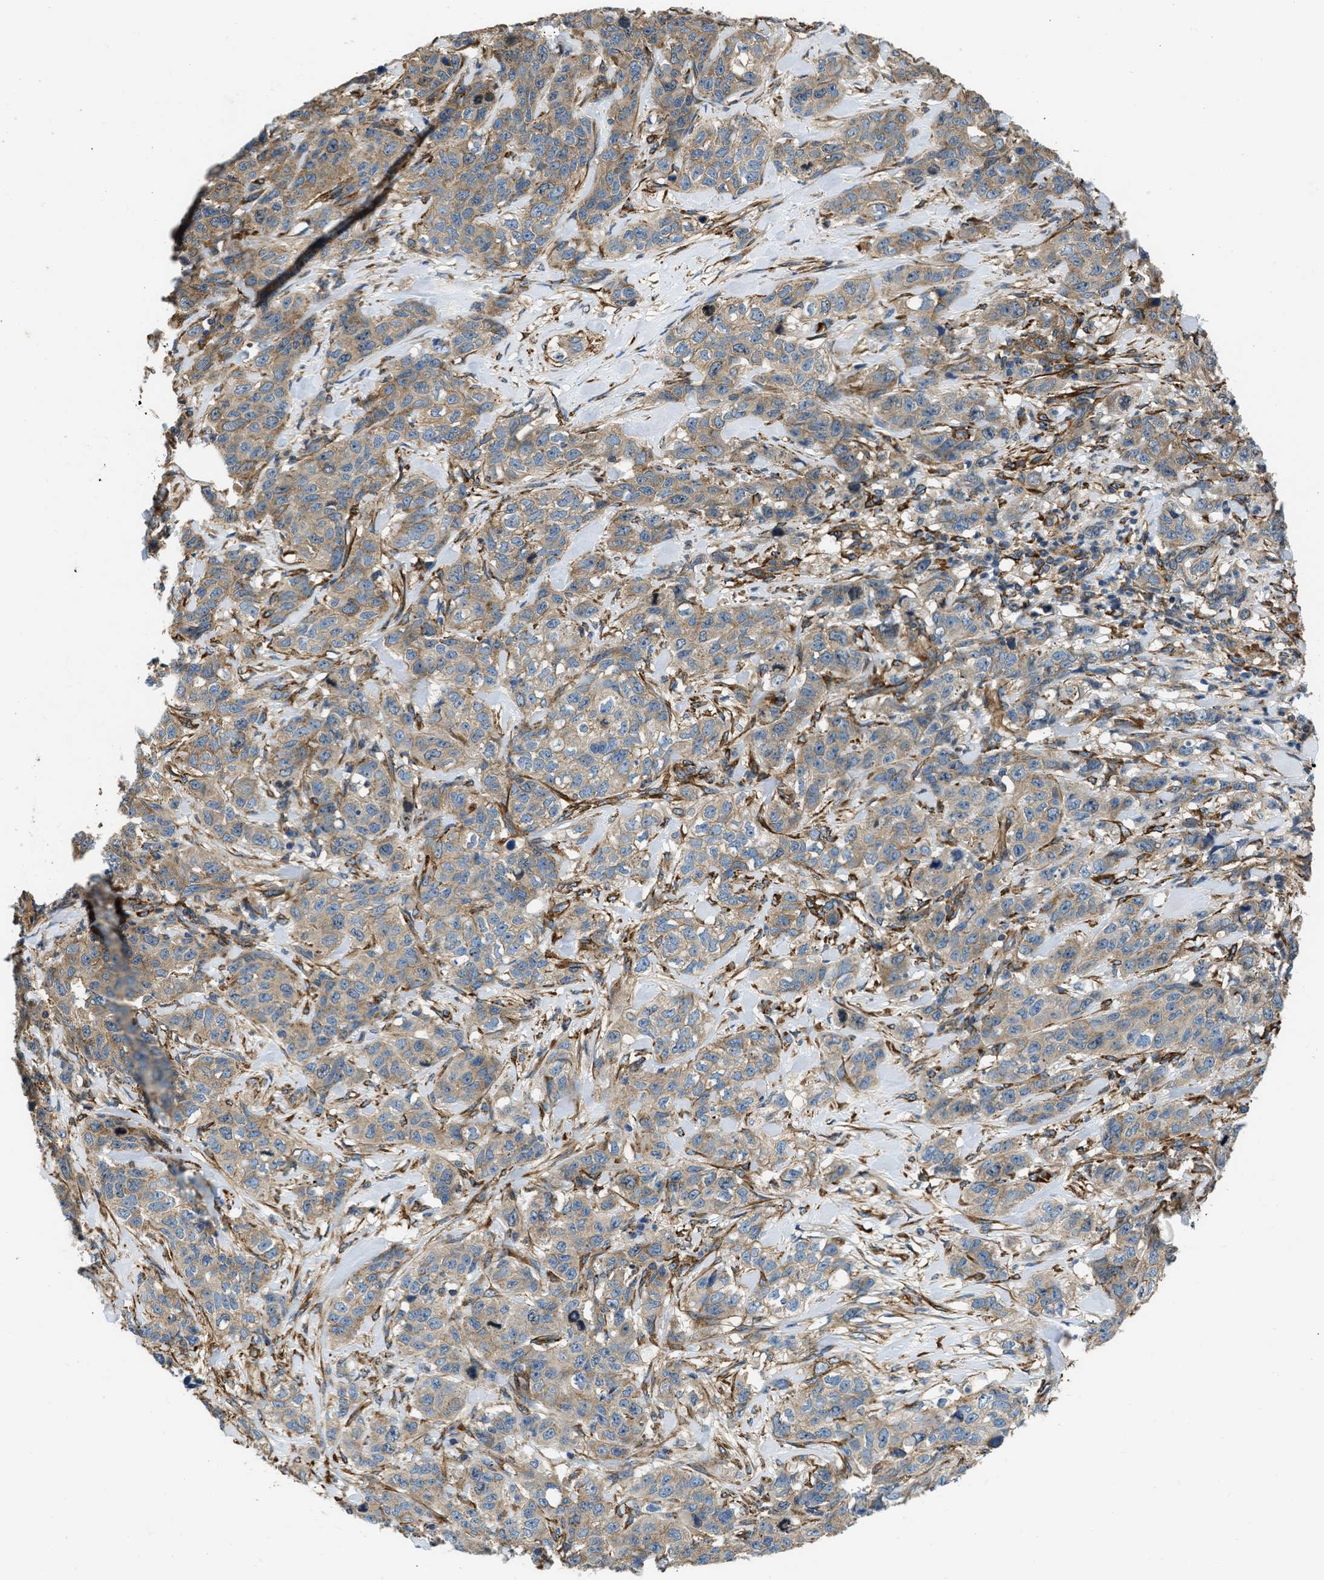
{"staining": {"intensity": "weak", "quantity": ">75%", "location": "cytoplasmic/membranous"}, "tissue": "stomach cancer", "cell_type": "Tumor cells", "image_type": "cancer", "snomed": [{"axis": "morphology", "description": "Adenocarcinoma, NOS"}, {"axis": "topography", "description": "Stomach"}], "caption": "Adenocarcinoma (stomach) tissue demonstrates weak cytoplasmic/membranous staining in approximately >75% of tumor cells, visualized by immunohistochemistry. (Brightfield microscopy of DAB IHC at high magnification).", "gene": "SEPTIN2", "patient": {"sex": "male", "age": 48}}